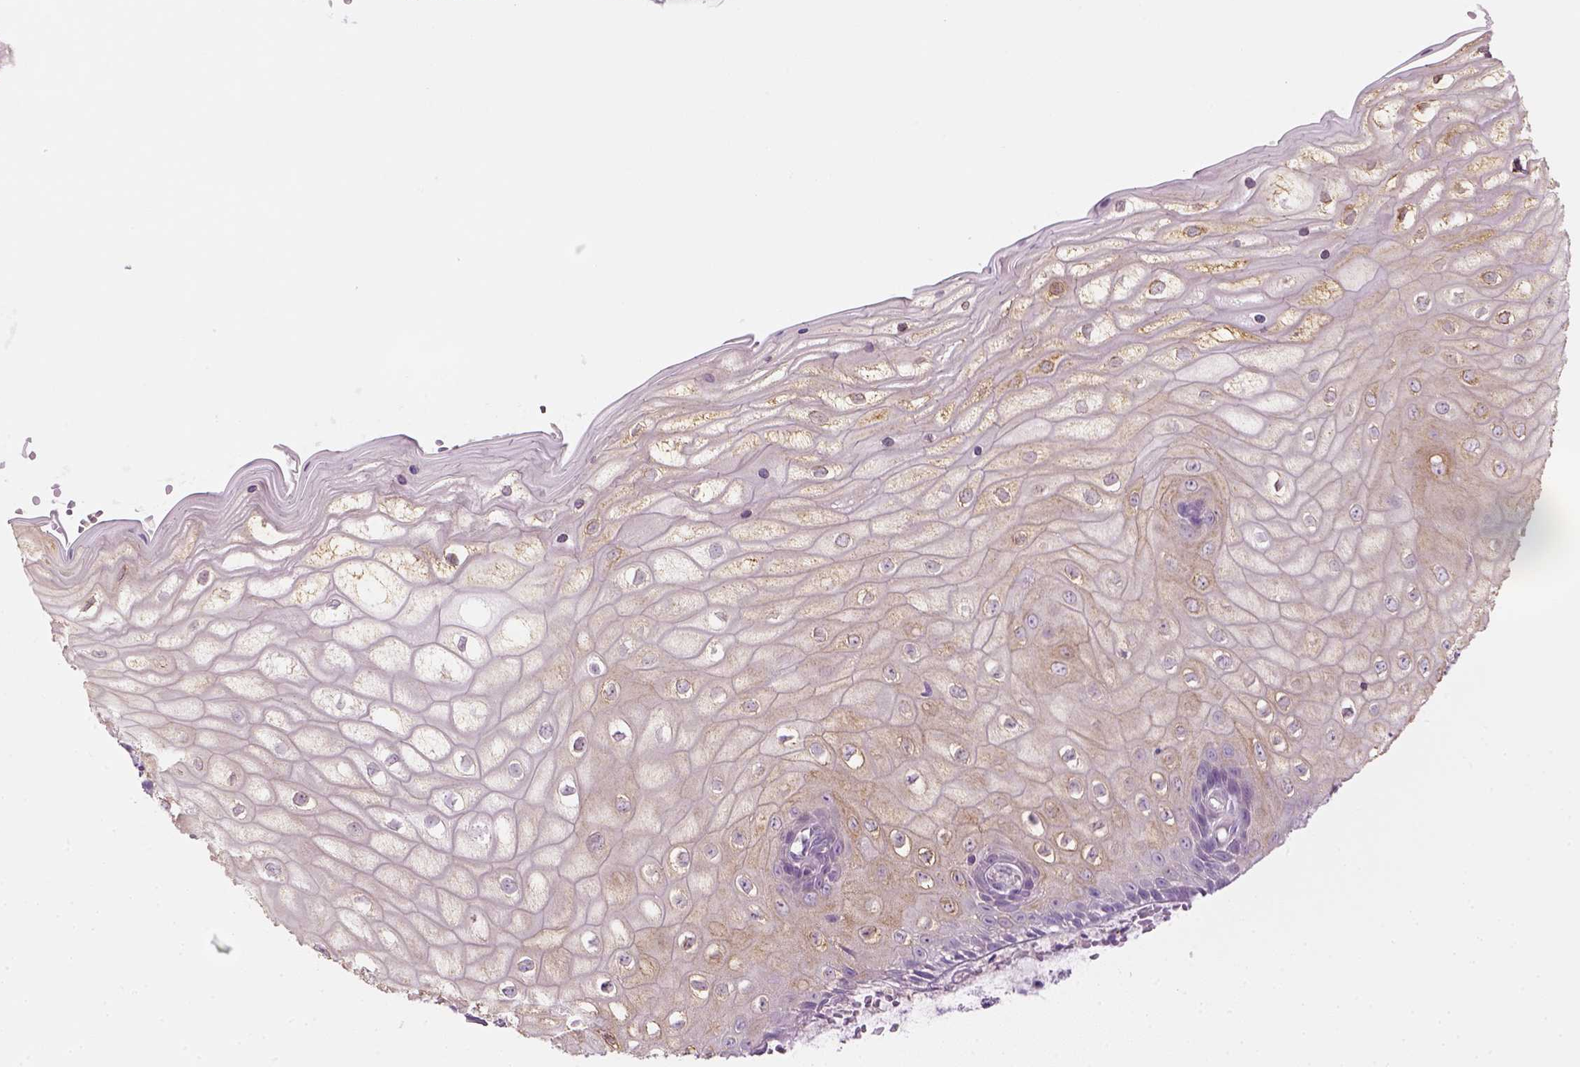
{"staining": {"intensity": "negative", "quantity": "none", "location": "none"}, "tissue": "cervix", "cell_type": "Glandular cells", "image_type": "normal", "snomed": [{"axis": "morphology", "description": "Normal tissue, NOS"}, {"axis": "topography", "description": "Cervix"}], "caption": "The micrograph shows no significant positivity in glandular cells of cervix. The staining is performed using DAB (3,3'-diaminobenzidine) brown chromogen with nuclei counter-stained in using hematoxylin.", "gene": "CACNB1", "patient": {"sex": "female", "age": 37}}